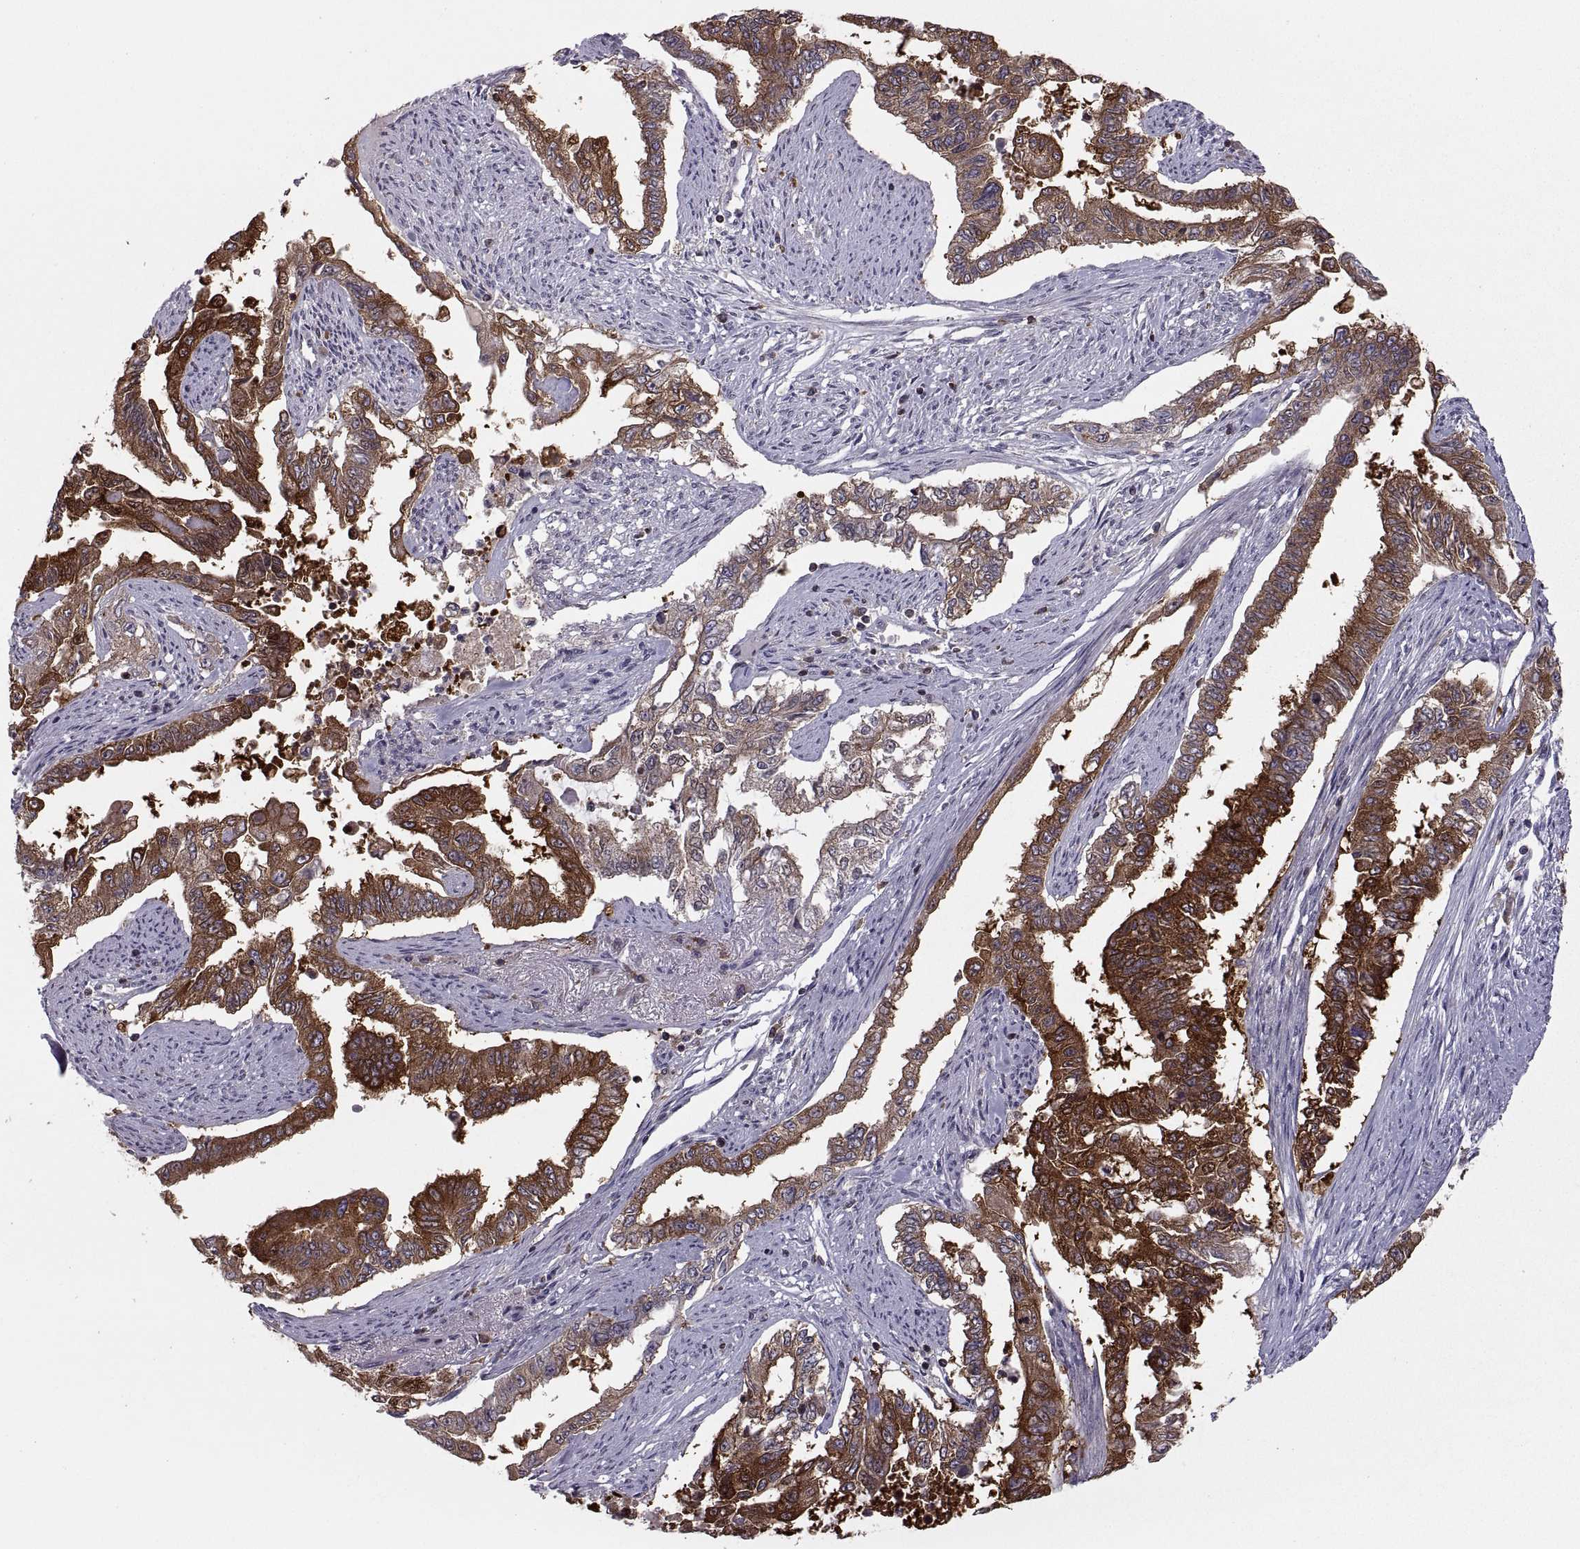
{"staining": {"intensity": "strong", "quantity": ">75%", "location": "cytoplasmic/membranous"}, "tissue": "endometrial cancer", "cell_type": "Tumor cells", "image_type": "cancer", "snomed": [{"axis": "morphology", "description": "Adenocarcinoma, NOS"}, {"axis": "topography", "description": "Uterus"}], "caption": "A photomicrograph of endometrial adenocarcinoma stained for a protein reveals strong cytoplasmic/membranous brown staining in tumor cells.", "gene": "EZR", "patient": {"sex": "female", "age": 59}}